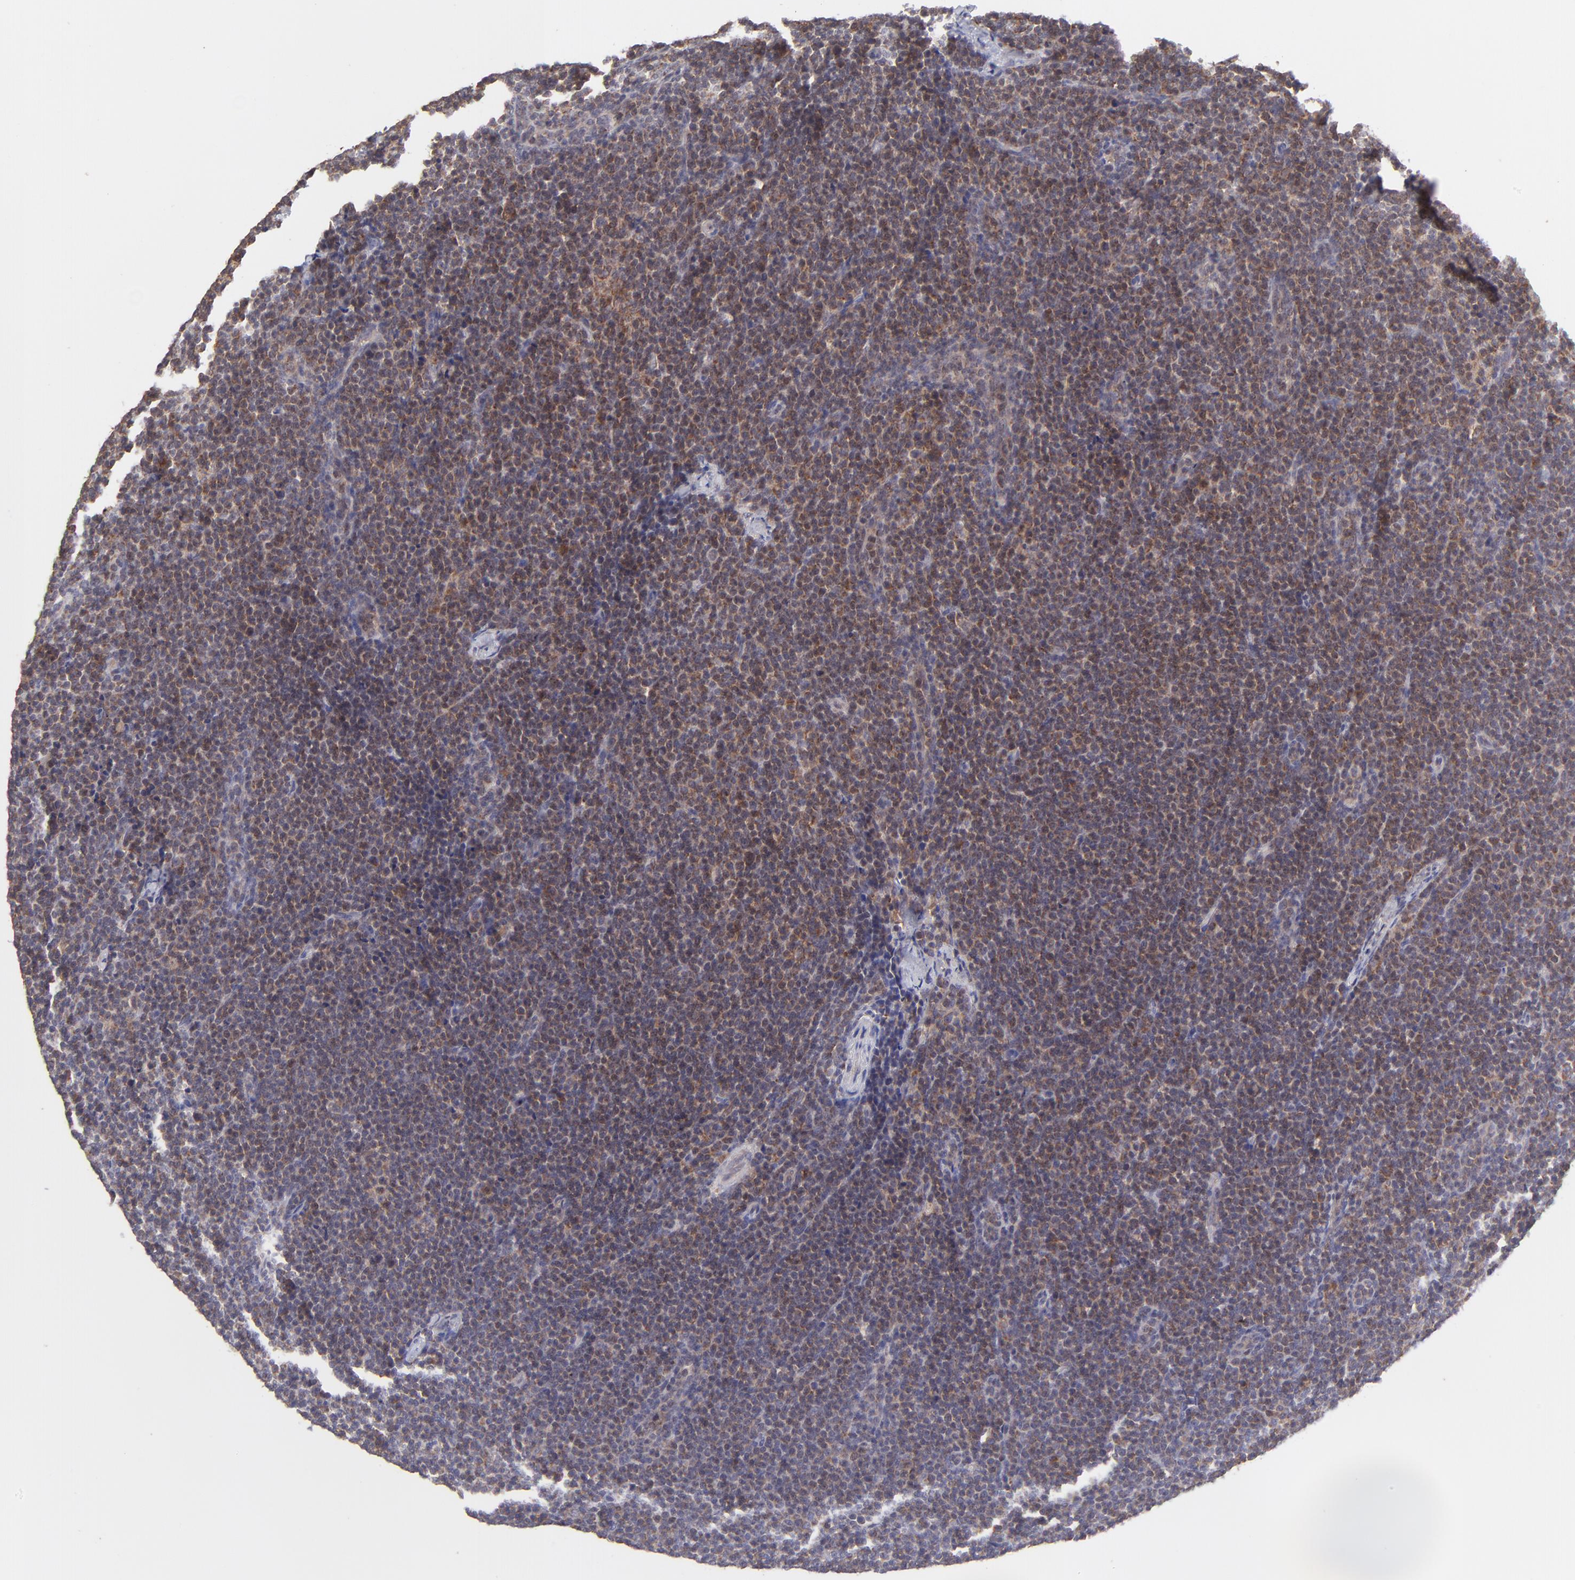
{"staining": {"intensity": "weak", "quantity": ">75%", "location": "cytoplasmic/membranous"}, "tissue": "lymphoma", "cell_type": "Tumor cells", "image_type": "cancer", "snomed": [{"axis": "morphology", "description": "Malignant lymphoma, non-Hodgkin's type, High grade"}, {"axis": "topography", "description": "Lymph node"}], "caption": "DAB immunohistochemical staining of lymphoma demonstrates weak cytoplasmic/membranous protein positivity in about >75% of tumor cells.", "gene": "TNRC6B", "patient": {"sex": "female", "age": 58}}